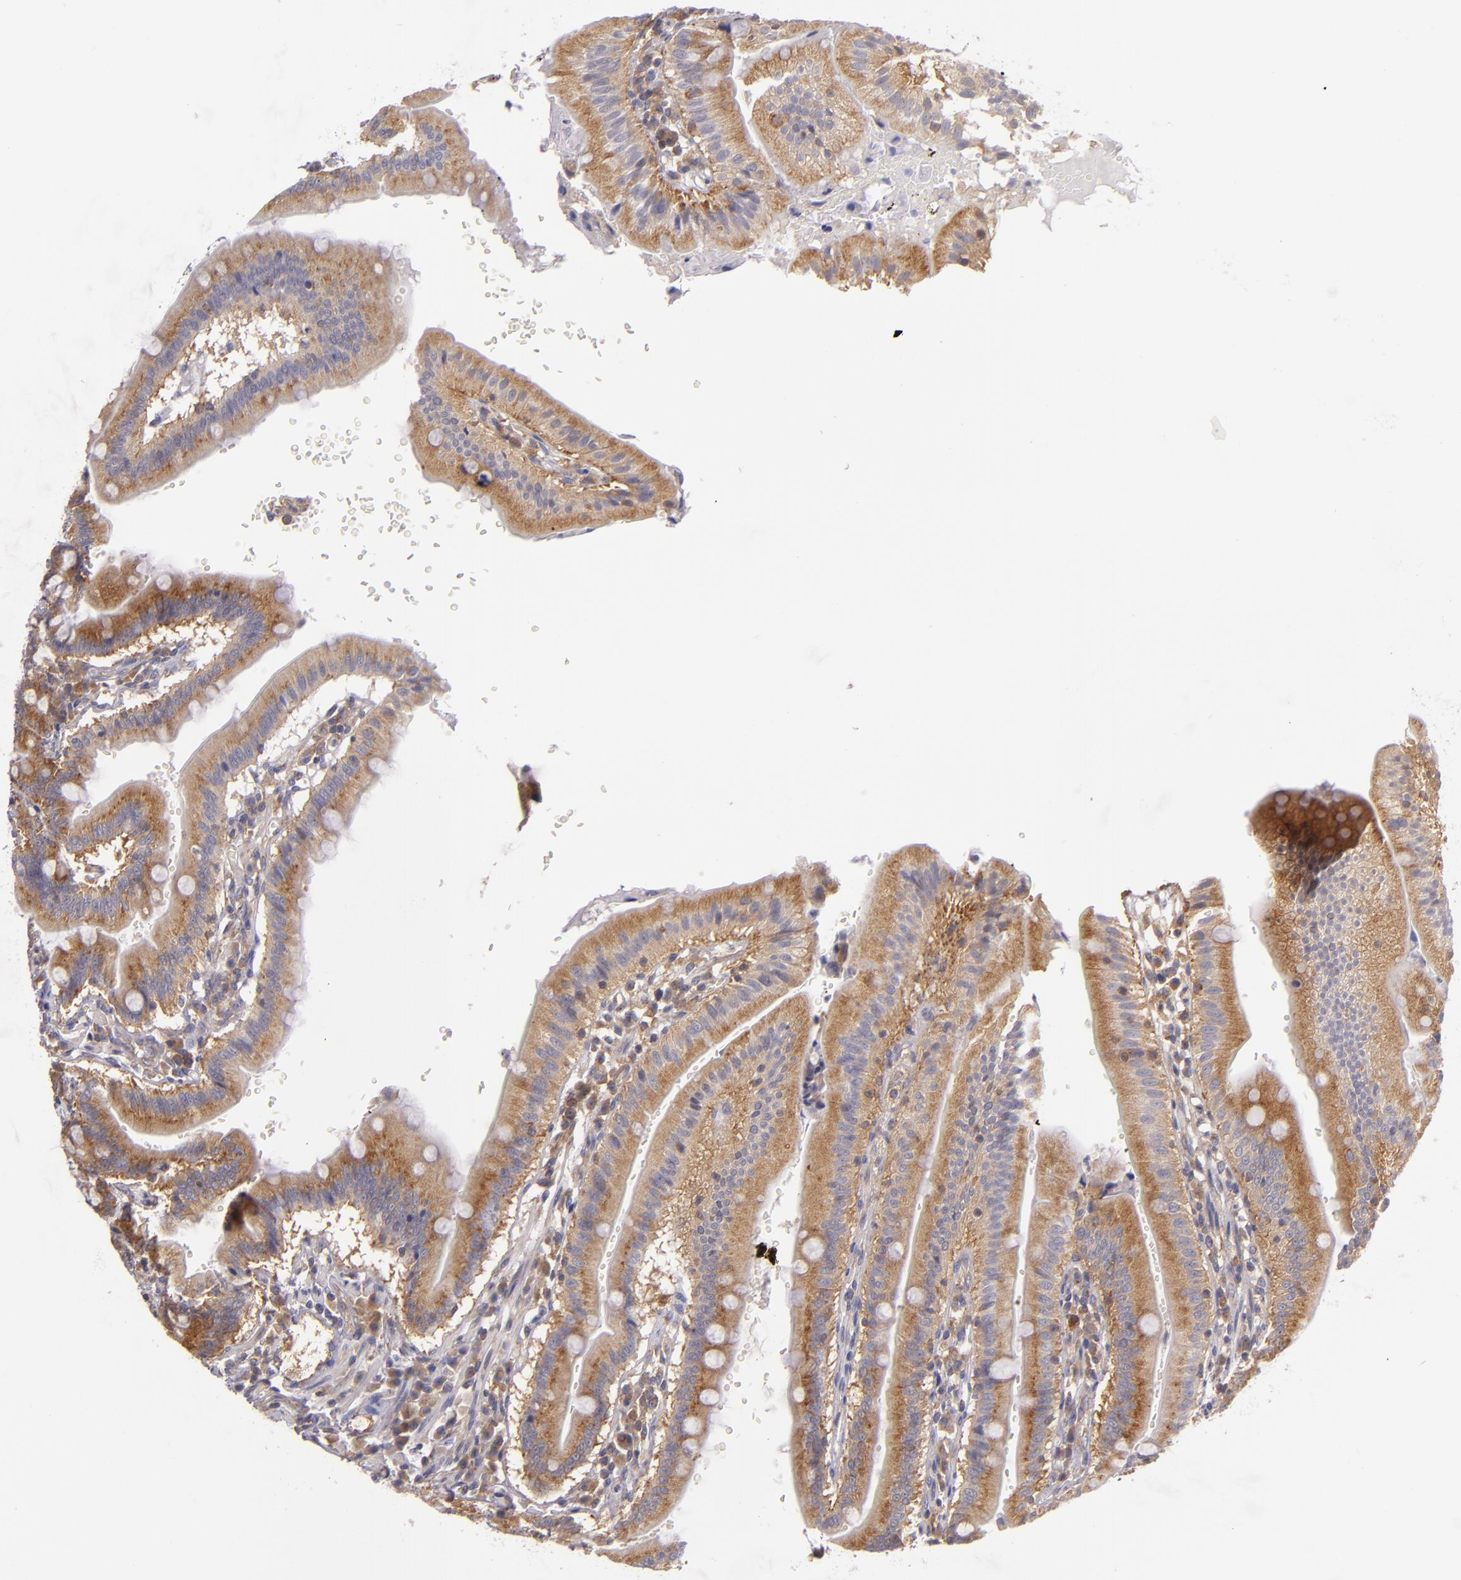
{"staining": {"intensity": "moderate", "quantity": ">75%", "location": "cytoplasmic/membranous"}, "tissue": "small intestine", "cell_type": "Glandular cells", "image_type": "normal", "snomed": [{"axis": "morphology", "description": "Normal tissue, NOS"}, {"axis": "topography", "description": "Small intestine"}], "caption": "A histopathology image of human small intestine stained for a protein demonstrates moderate cytoplasmic/membranous brown staining in glandular cells. (DAB (3,3'-diaminobenzidine) = brown stain, brightfield microscopy at high magnification).", "gene": "UPF3B", "patient": {"sex": "male", "age": 71}}